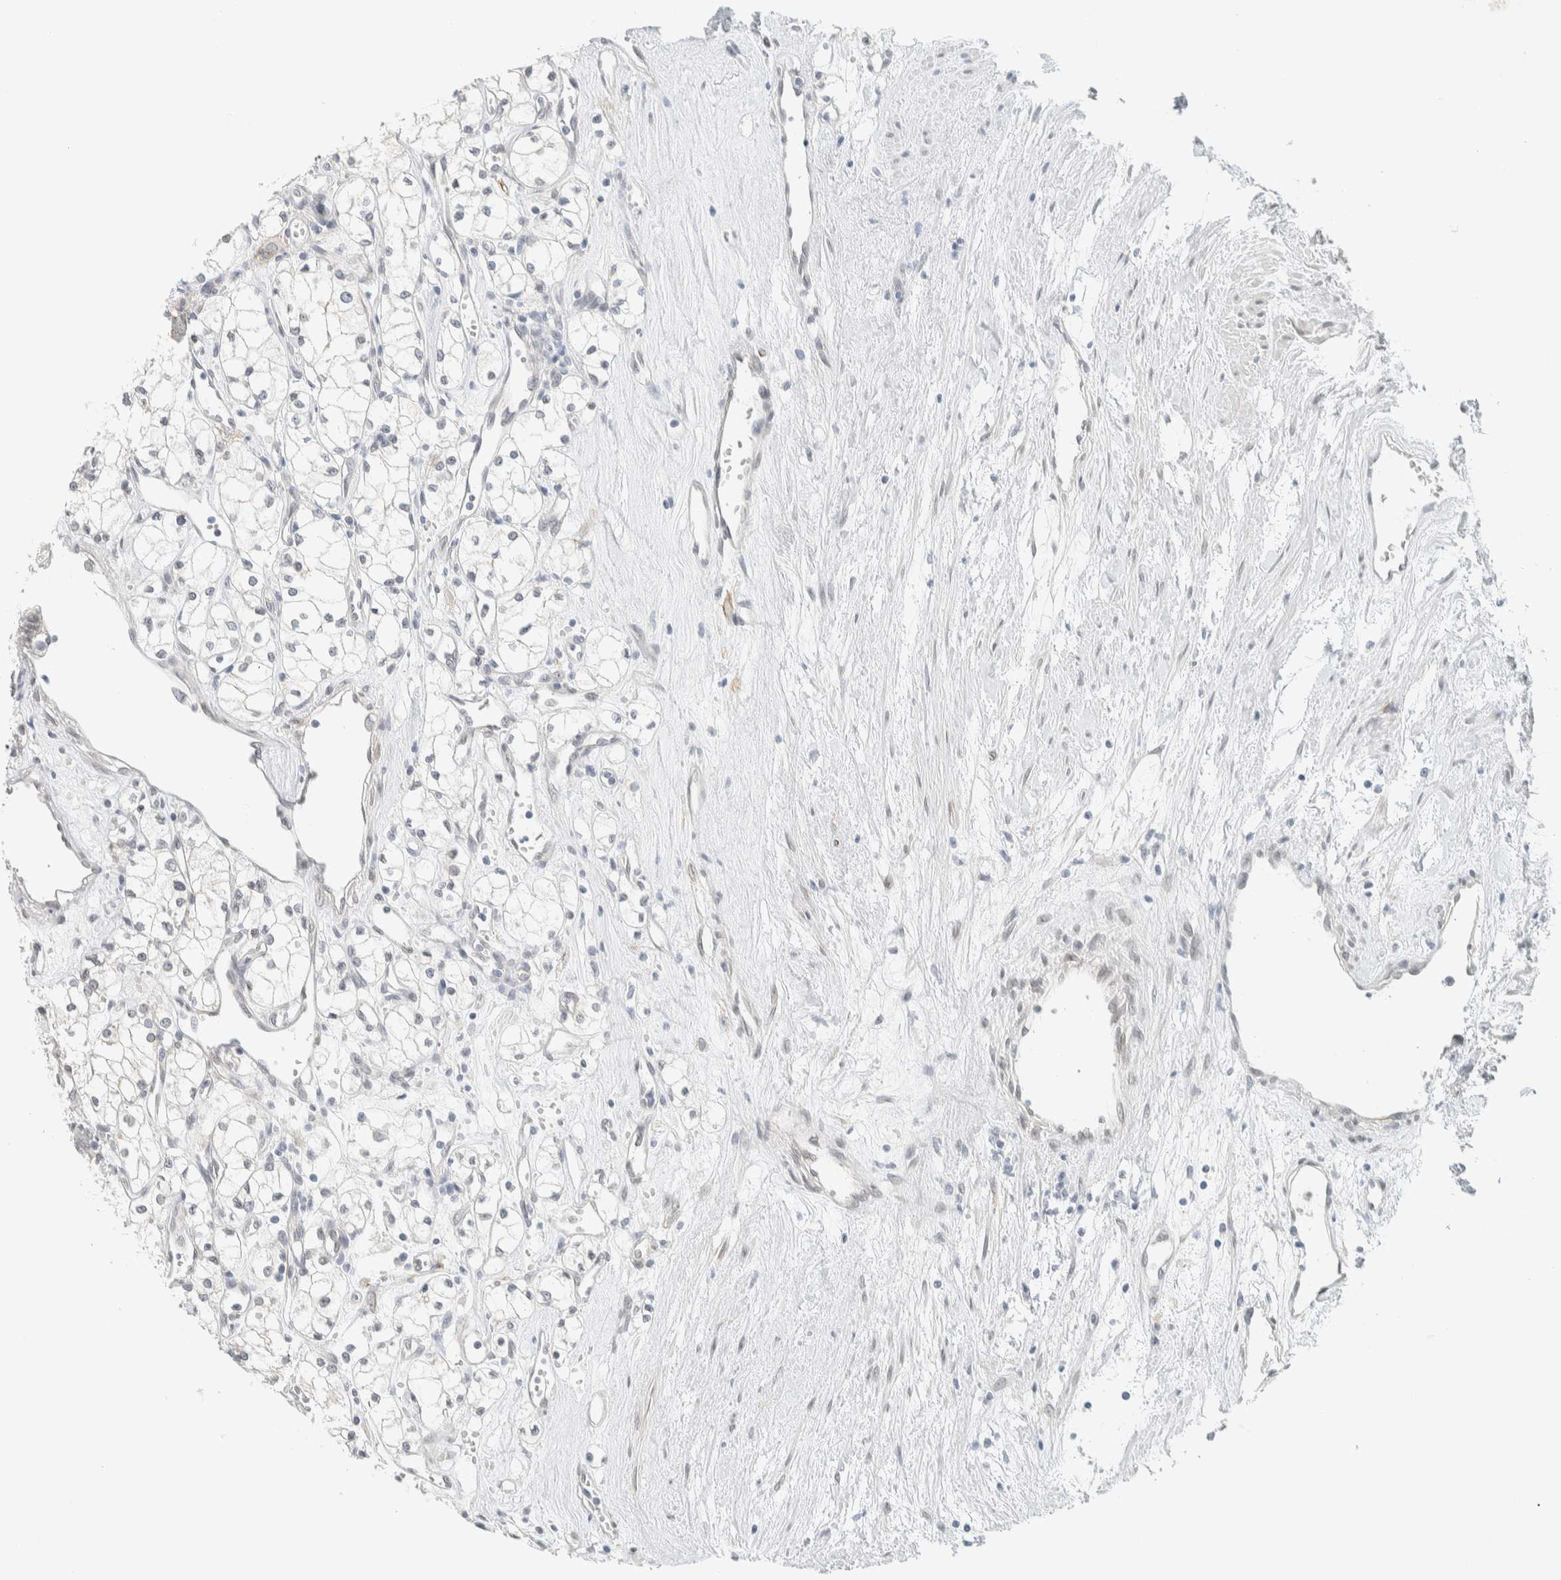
{"staining": {"intensity": "negative", "quantity": "none", "location": "none"}, "tissue": "renal cancer", "cell_type": "Tumor cells", "image_type": "cancer", "snomed": [{"axis": "morphology", "description": "Adenocarcinoma, NOS"}, {"axis": "topography", "description": "Kidney"}], "caption": "IHC histopathology image of renal cancer stained for a protein (brown), which reveals no expression in tumor cells.", "gene": "C1QTNF12", "patient": {"sex": "male", "age": 59}}